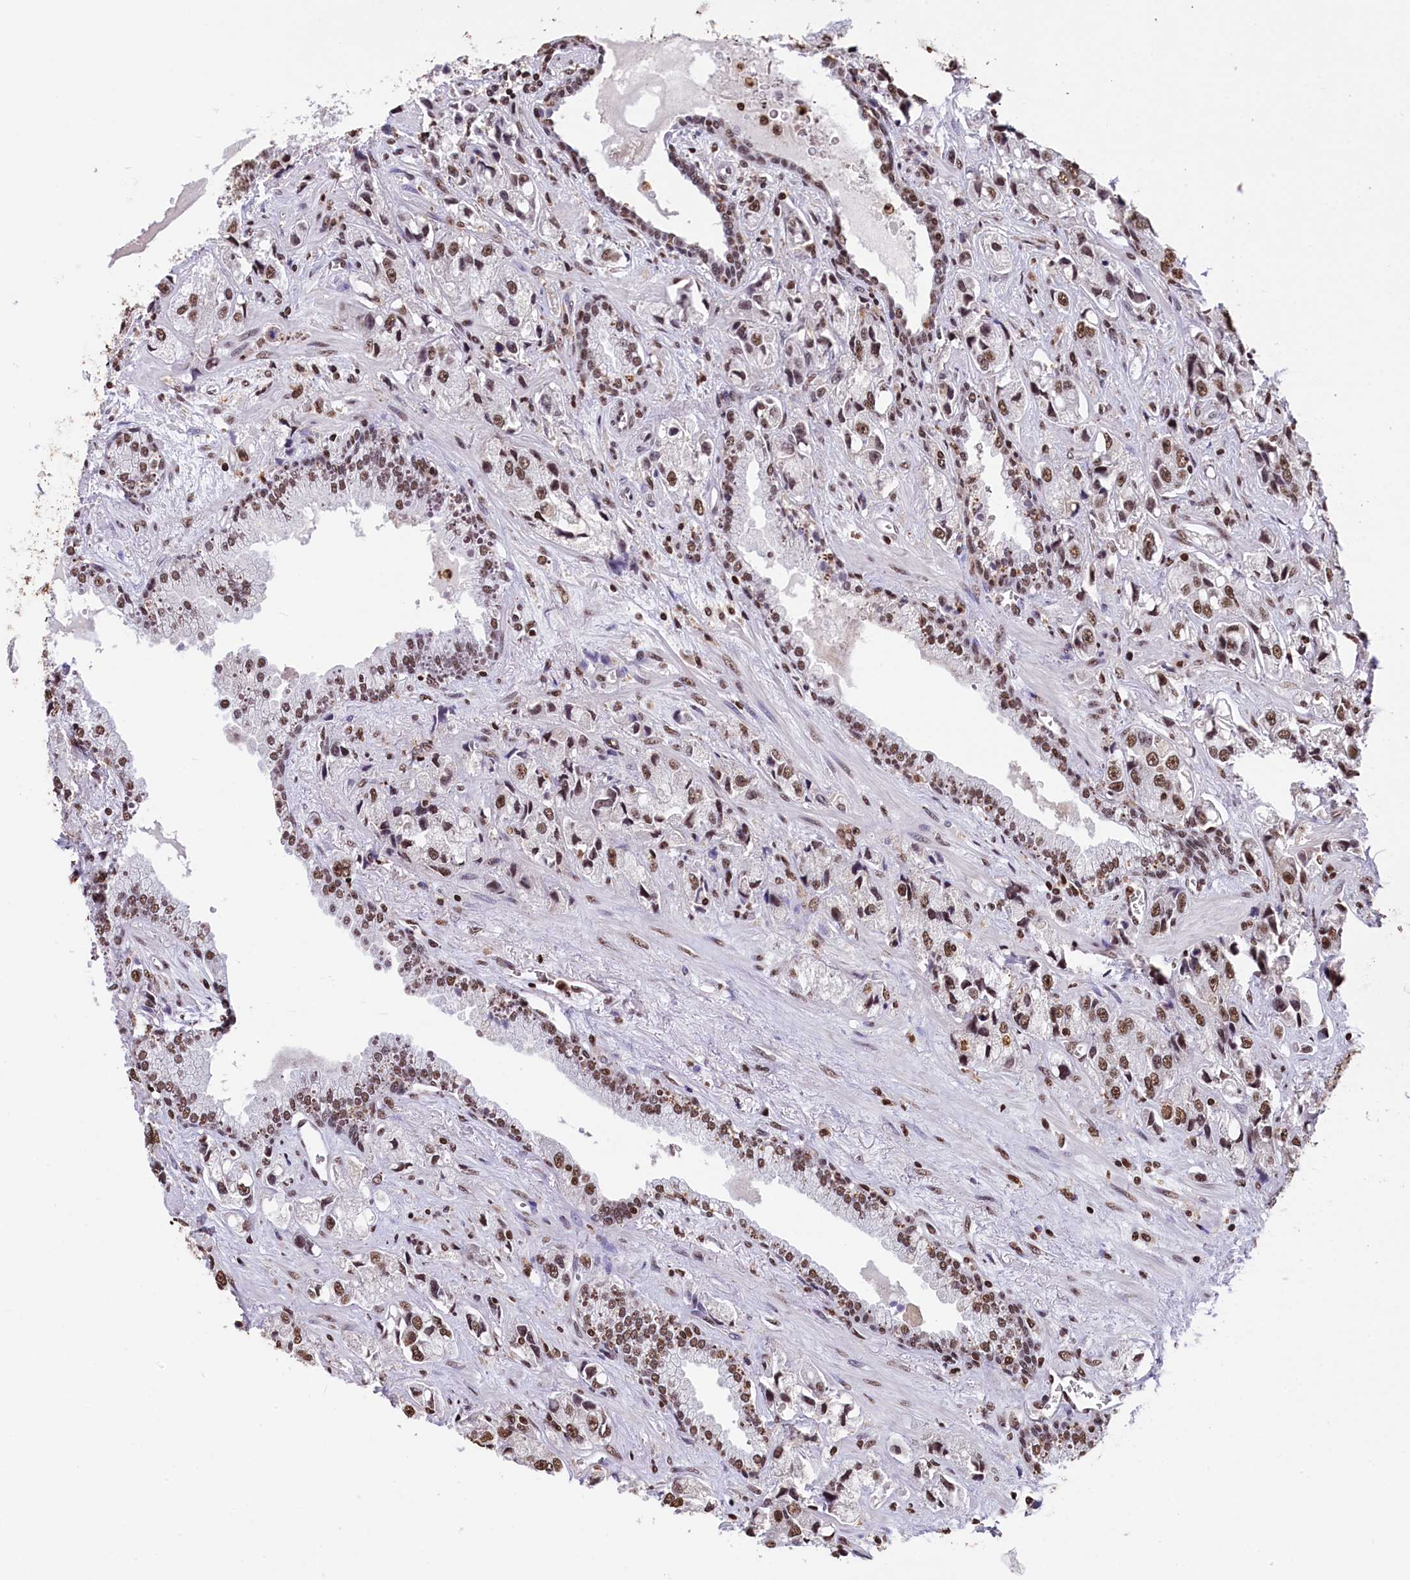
{"staining": {"intensity": "moderate", "quantity": ">75%", "location": "nuclear"}, "tissue": "prostate cancer", "cell_type": "Tumor cells", "image_type": "cancer", "snomed": [{"axis": "morphology", "description": "Adenocarcinoma, High grade"}, {"axis": "topography", "description": "Prostate"}], "caption": "Prostate cancer tissue reveals moderate nuclear staining in approximately >75% of tumor cells Nuclei are stained in blue.", "gene": "SNRPD2", "patient": {"sex": "male", "age": 74}}